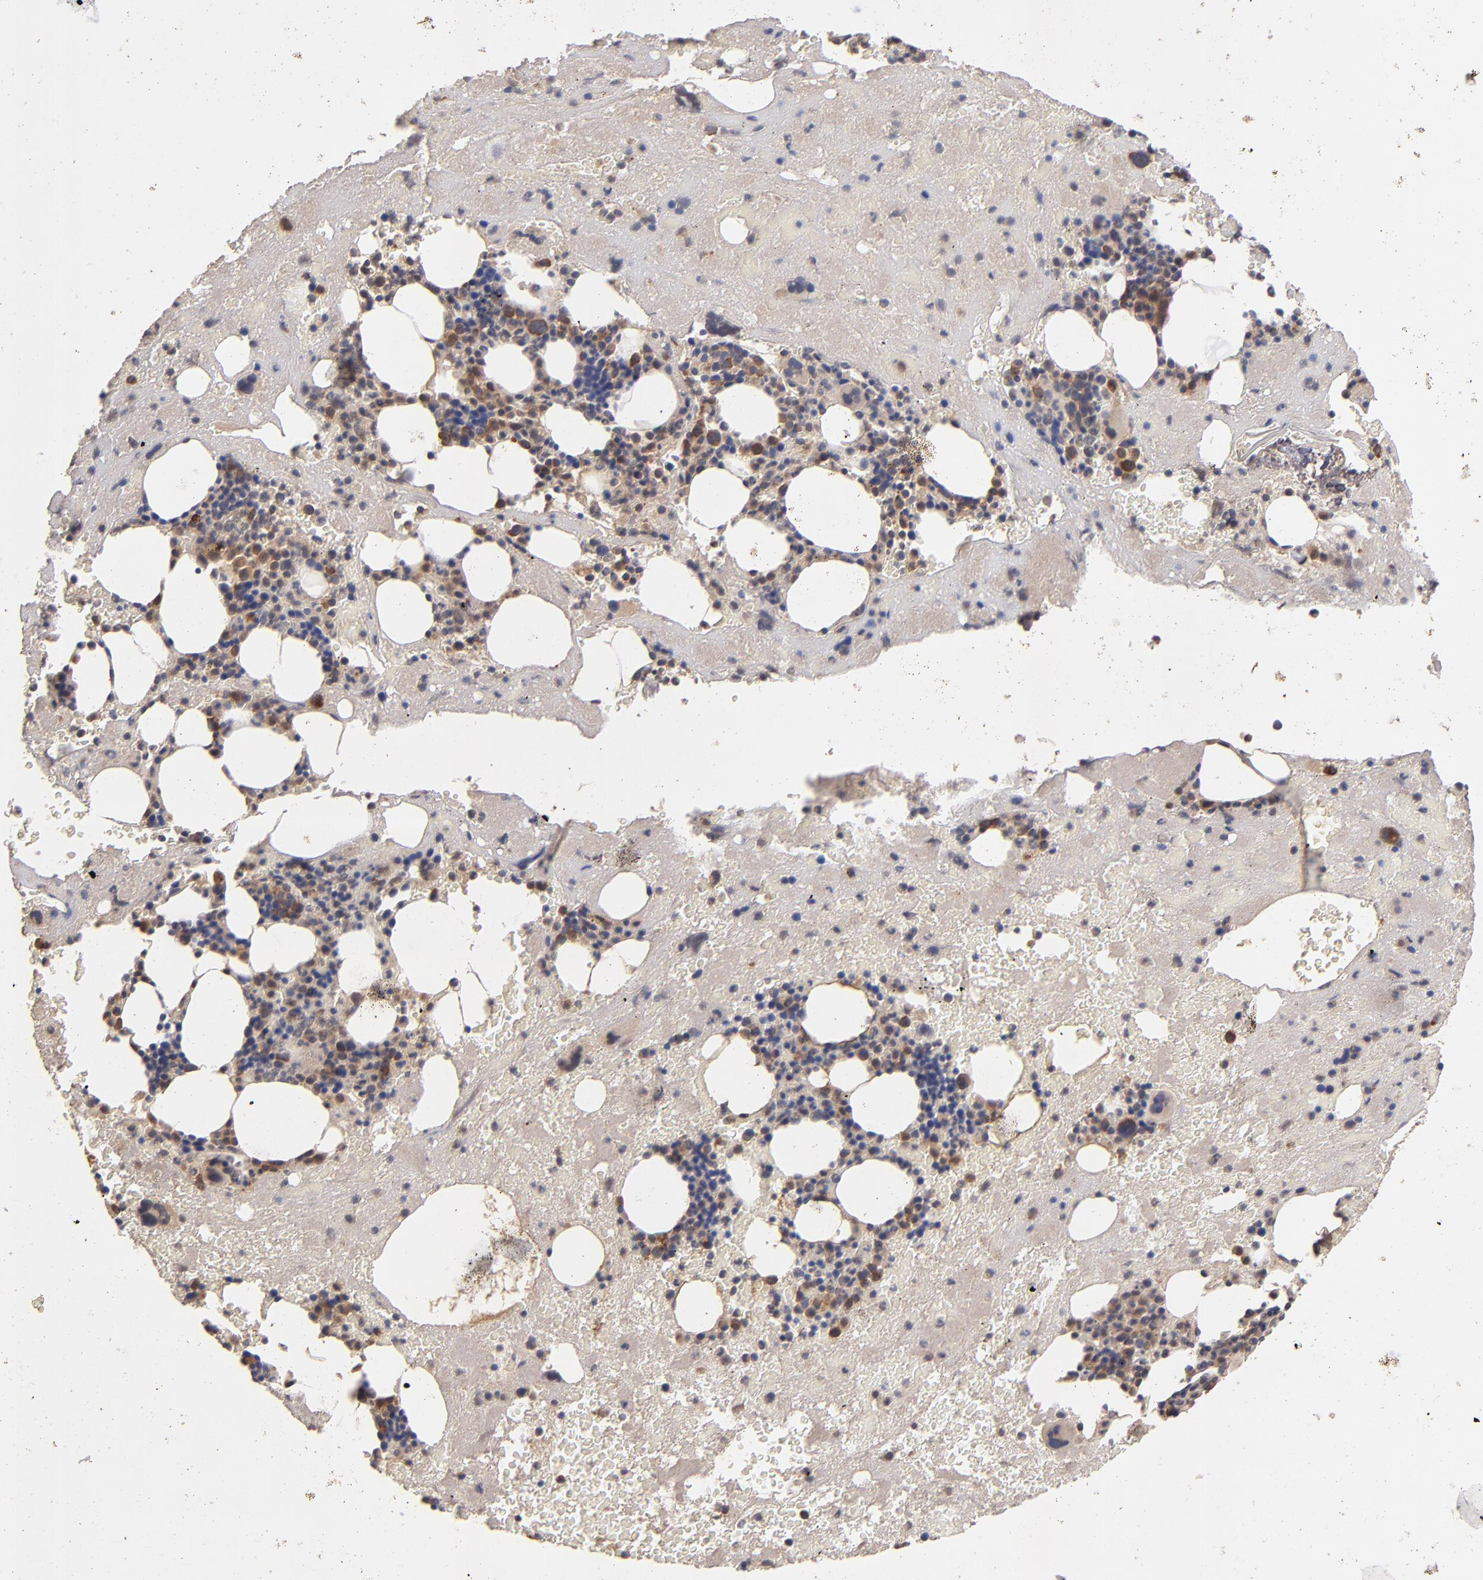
{"staining": {"intensity": "moderate", "quantity": "<25%", "location": "cytoplasmic/membranous"}, "tissue": "bone marrow", "cell_type": "Hematopoietic cells", "image_type": "normal", "snomed": [{"axis": "morphology", "description": "Normal tissue, NOS"}, {"axis": "topography", "description": "Bone marrow"}], "caption": "Human bone marrow stained for a protein (brown) reveals moderate cytoplasmic/membranous positive expression in about <25% of hematopoietic cells.", "gene": "UPF3B", "patient": {"sex": "male", "age": 76}}